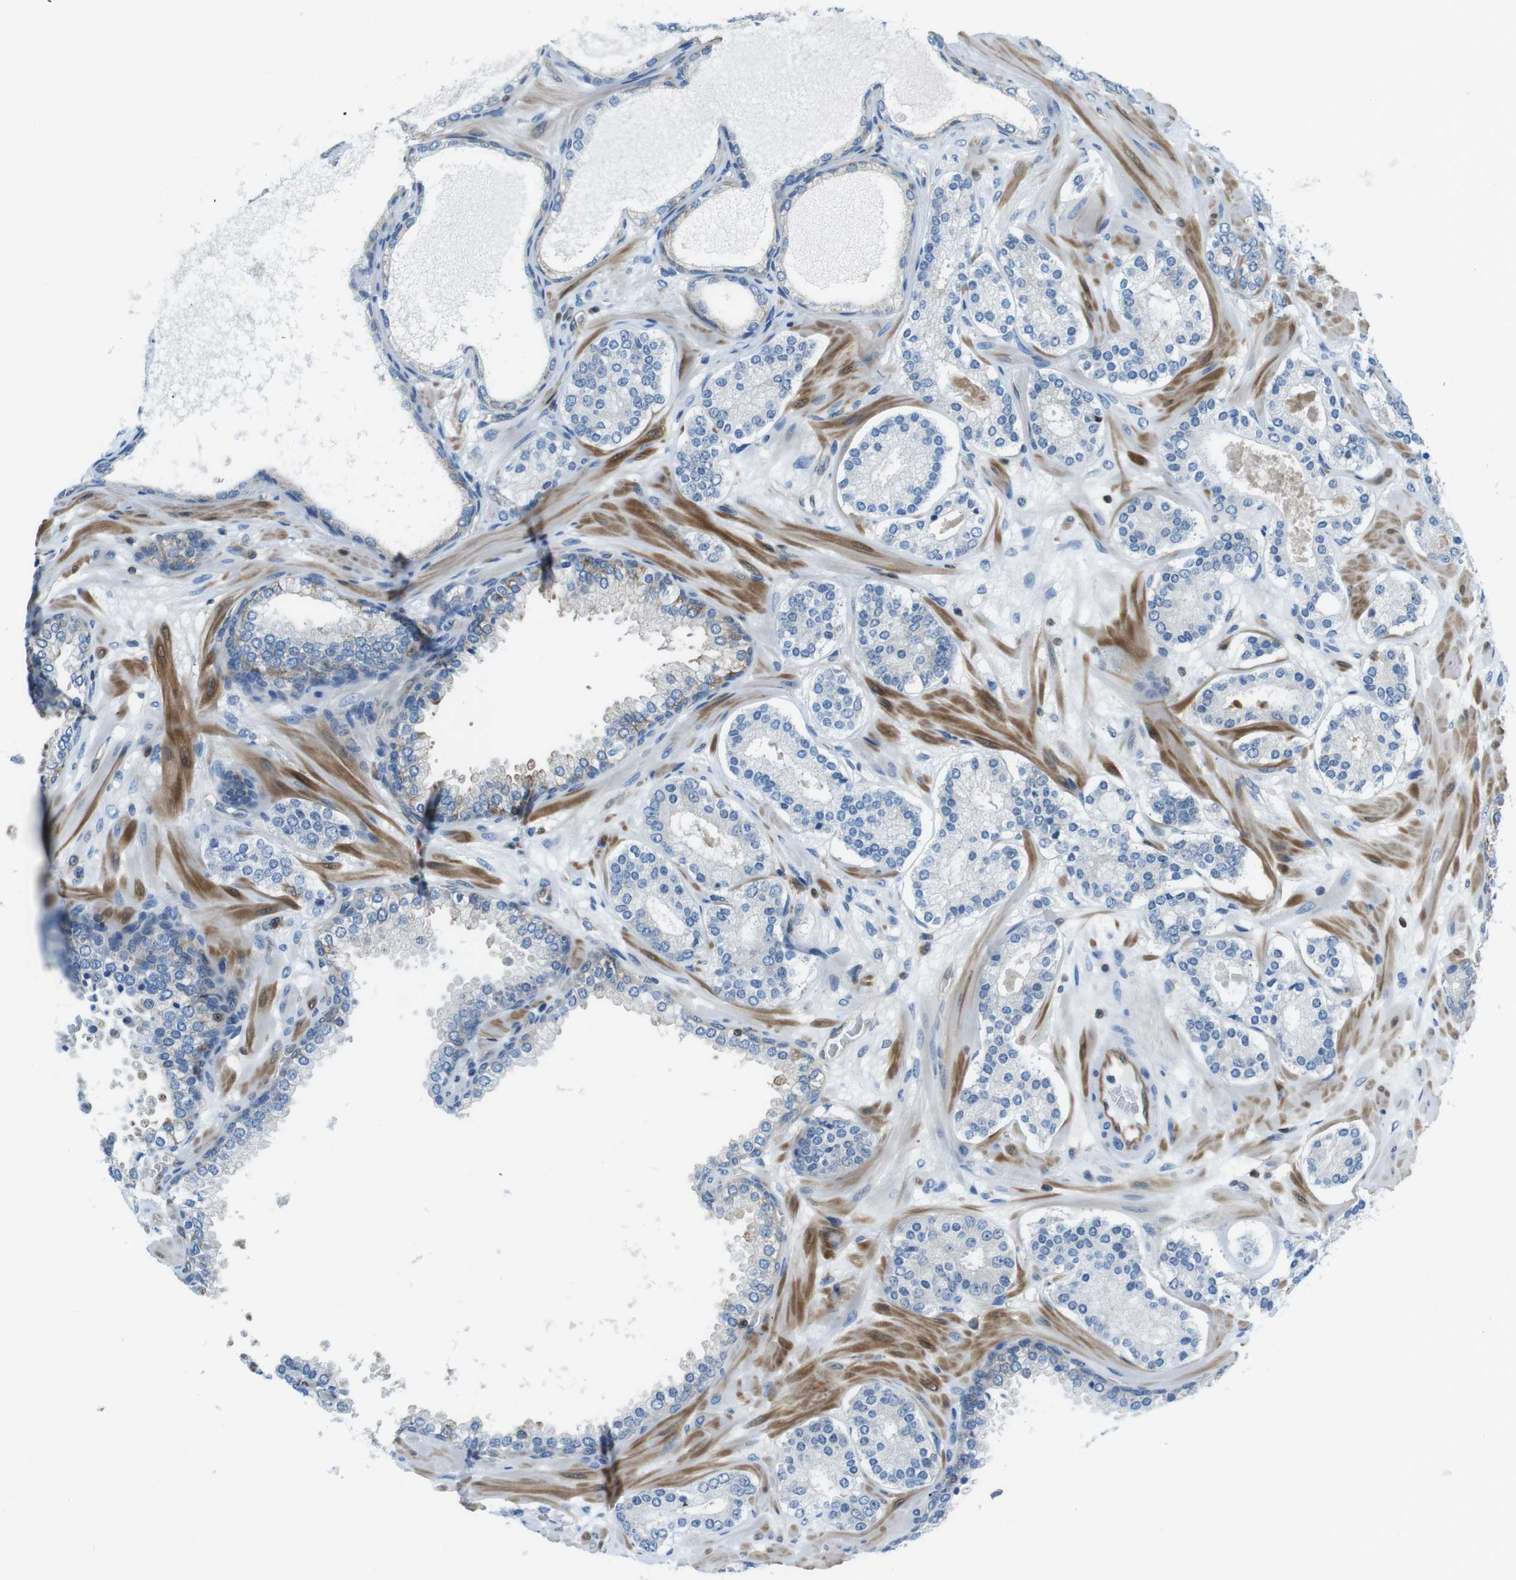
{"staining": {"intensity": "weak", "quantity": "<25%", "location": "cytoplasmic/membranous"}, "tissue": "prostate cancer", "cell_type": "Tumor cells", "image_type": "cancer", "snomed": [{"axis": "morphology", "description": "Adenocarcinoma, Low grade"}, {"axis": "topography", "description": "Prostate"}], "caption": "Tumor cells show no significant positivity in prostate cancer.", "gene": "TES", "patient": {"sex": "male", "age": 63}}